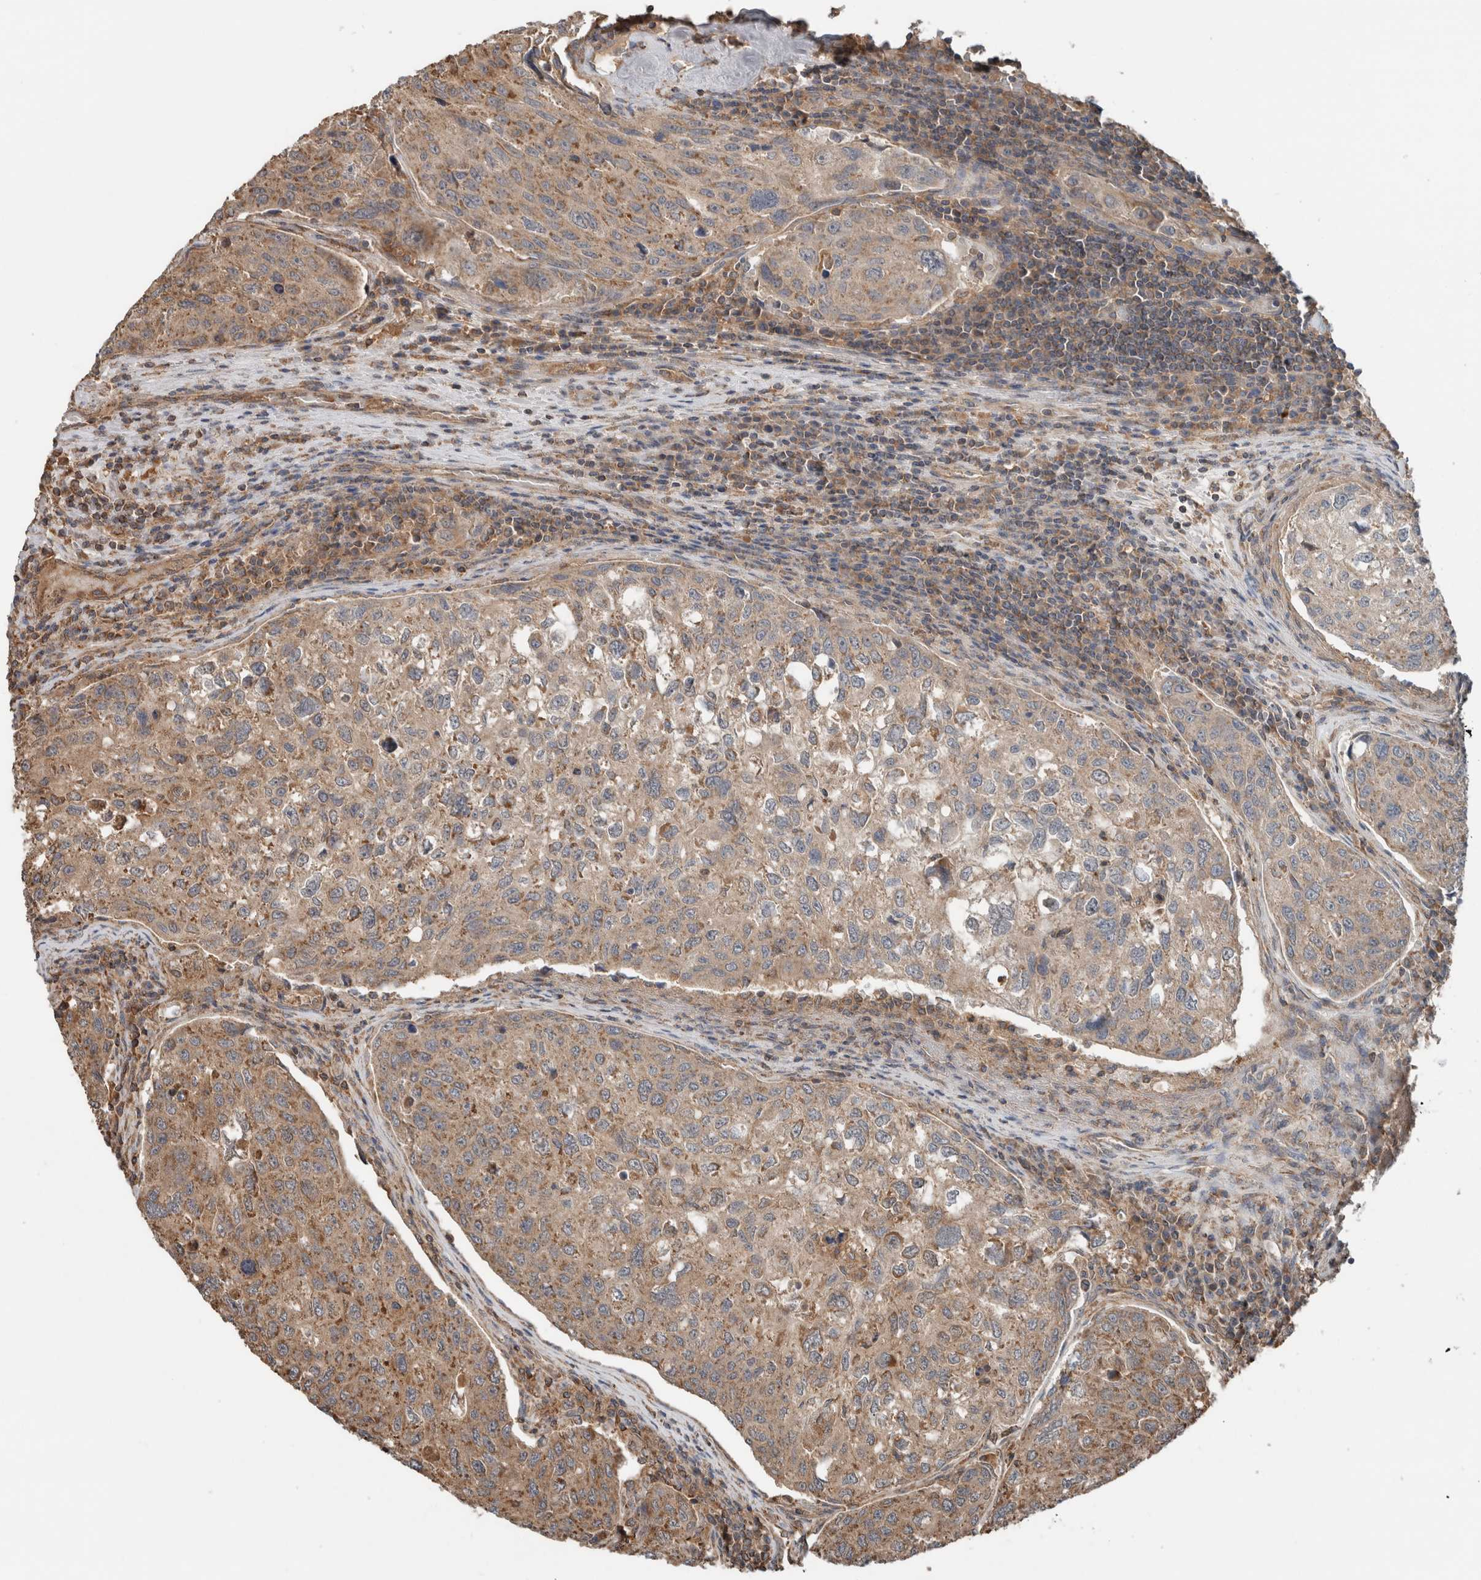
{"staining": {"intensity": "moderate", "quantity": ">75%", "location": "cytoplasmic/membranous"}, "tissue": "urothelial cancer", "cell_type": "Tumor cells", "image_type": "cancer", "snomed": [{"axis": "morphology", "description": "Urothelial carcinoma, High grade"}, {"axis": "topography", "description": "Lymph node"}, {"axis": "topography", "description": "Urinary bladder"}], "caption": "Protein analysis of urothelial carcinoma (high-grade) tissue reveals moderate cytoplasmic/membranous staining in approximately >75% of tumor cells.", "gene": "KLK14", "patient": {"sex": "male", "age": 51}}